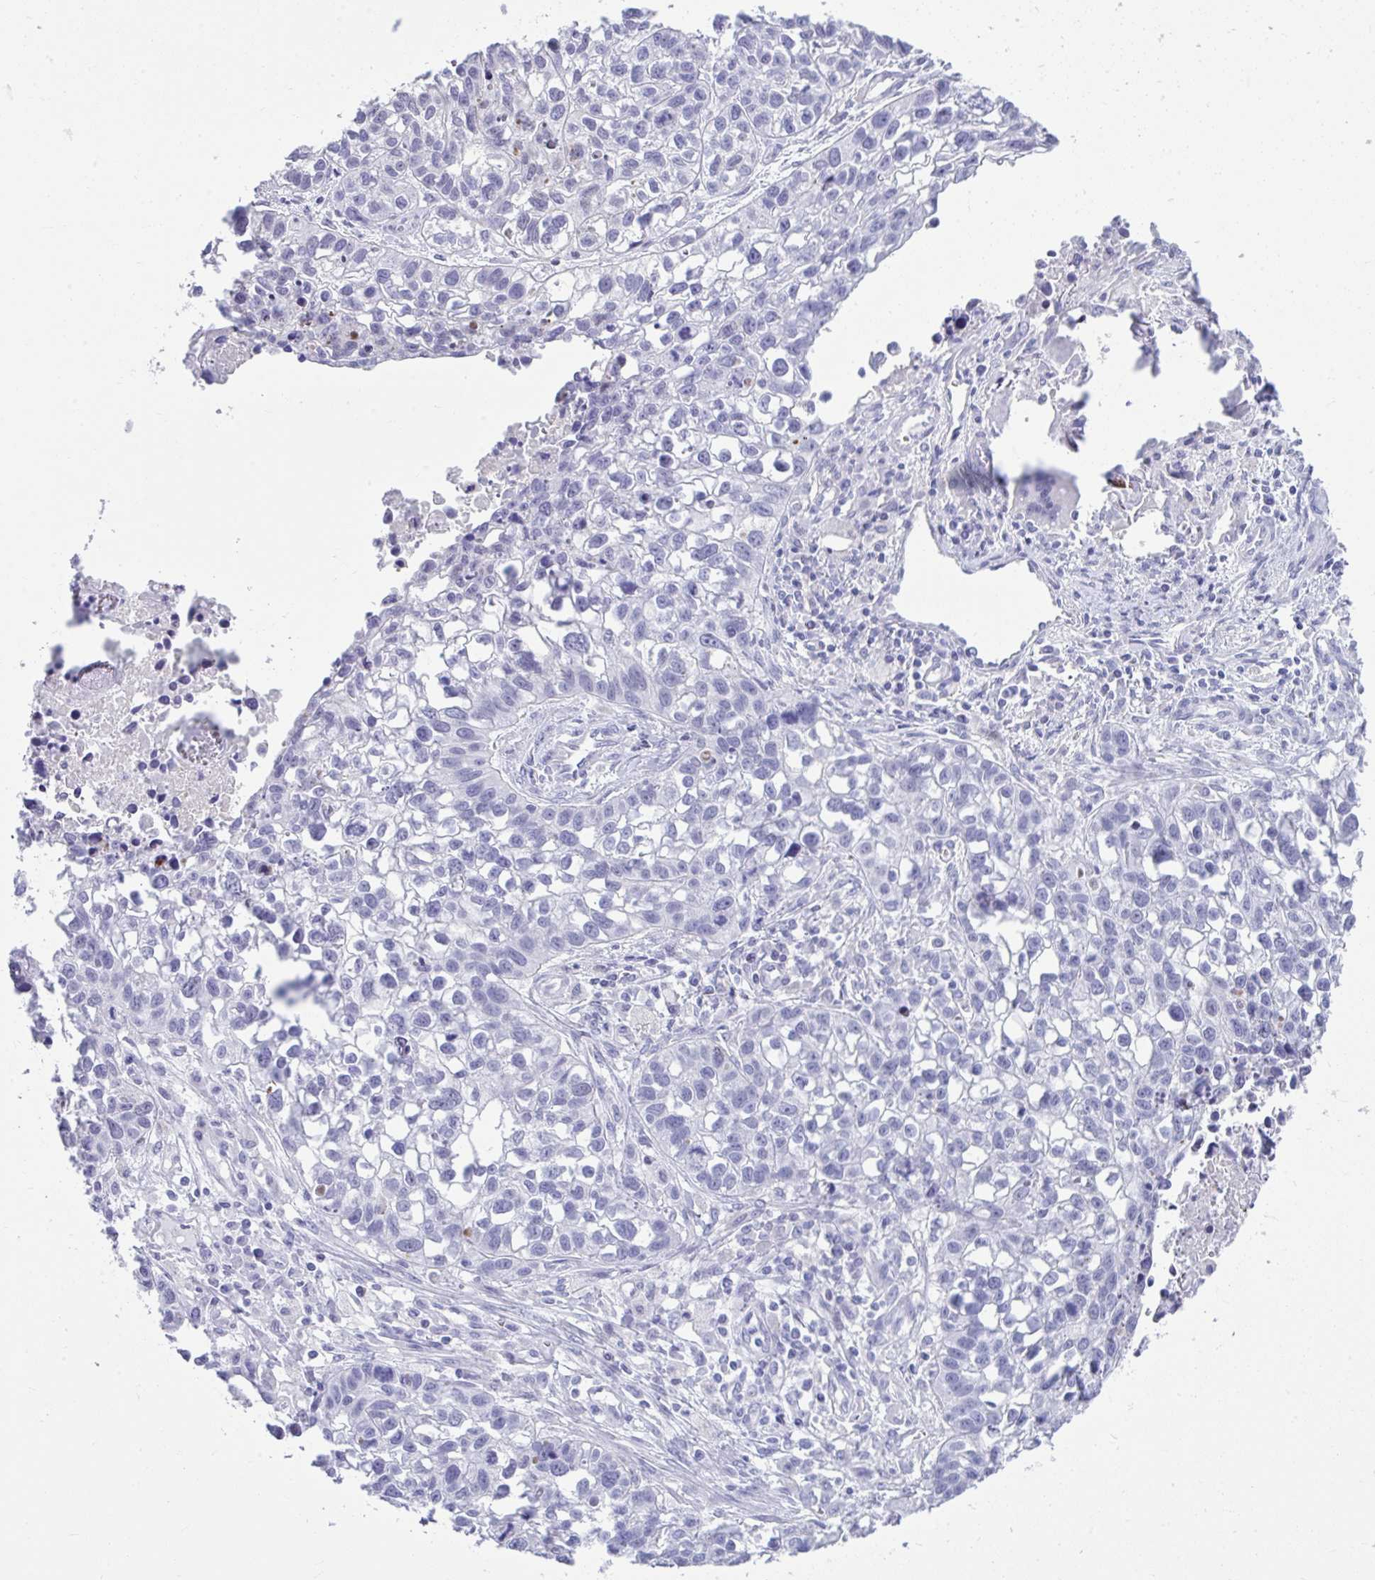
{"staining": {"intensity": "negative", "quantity": "none", "location": "none"}, "tissue": "lung cancer", "cell_type": "Tumor cells", "image_type": "cancer", "snomed": [{"axis": "morphology", "description": "Squamous cell carcinoma, NOS"}, {"axis": "topography", "description": "Lung"}], "caption": "Tumor cells are negative for protein expression in human lung cancer (squamous cell carcinoma).", "gene": "ISL1", "patient": {"sex": "male", "age": 74}}